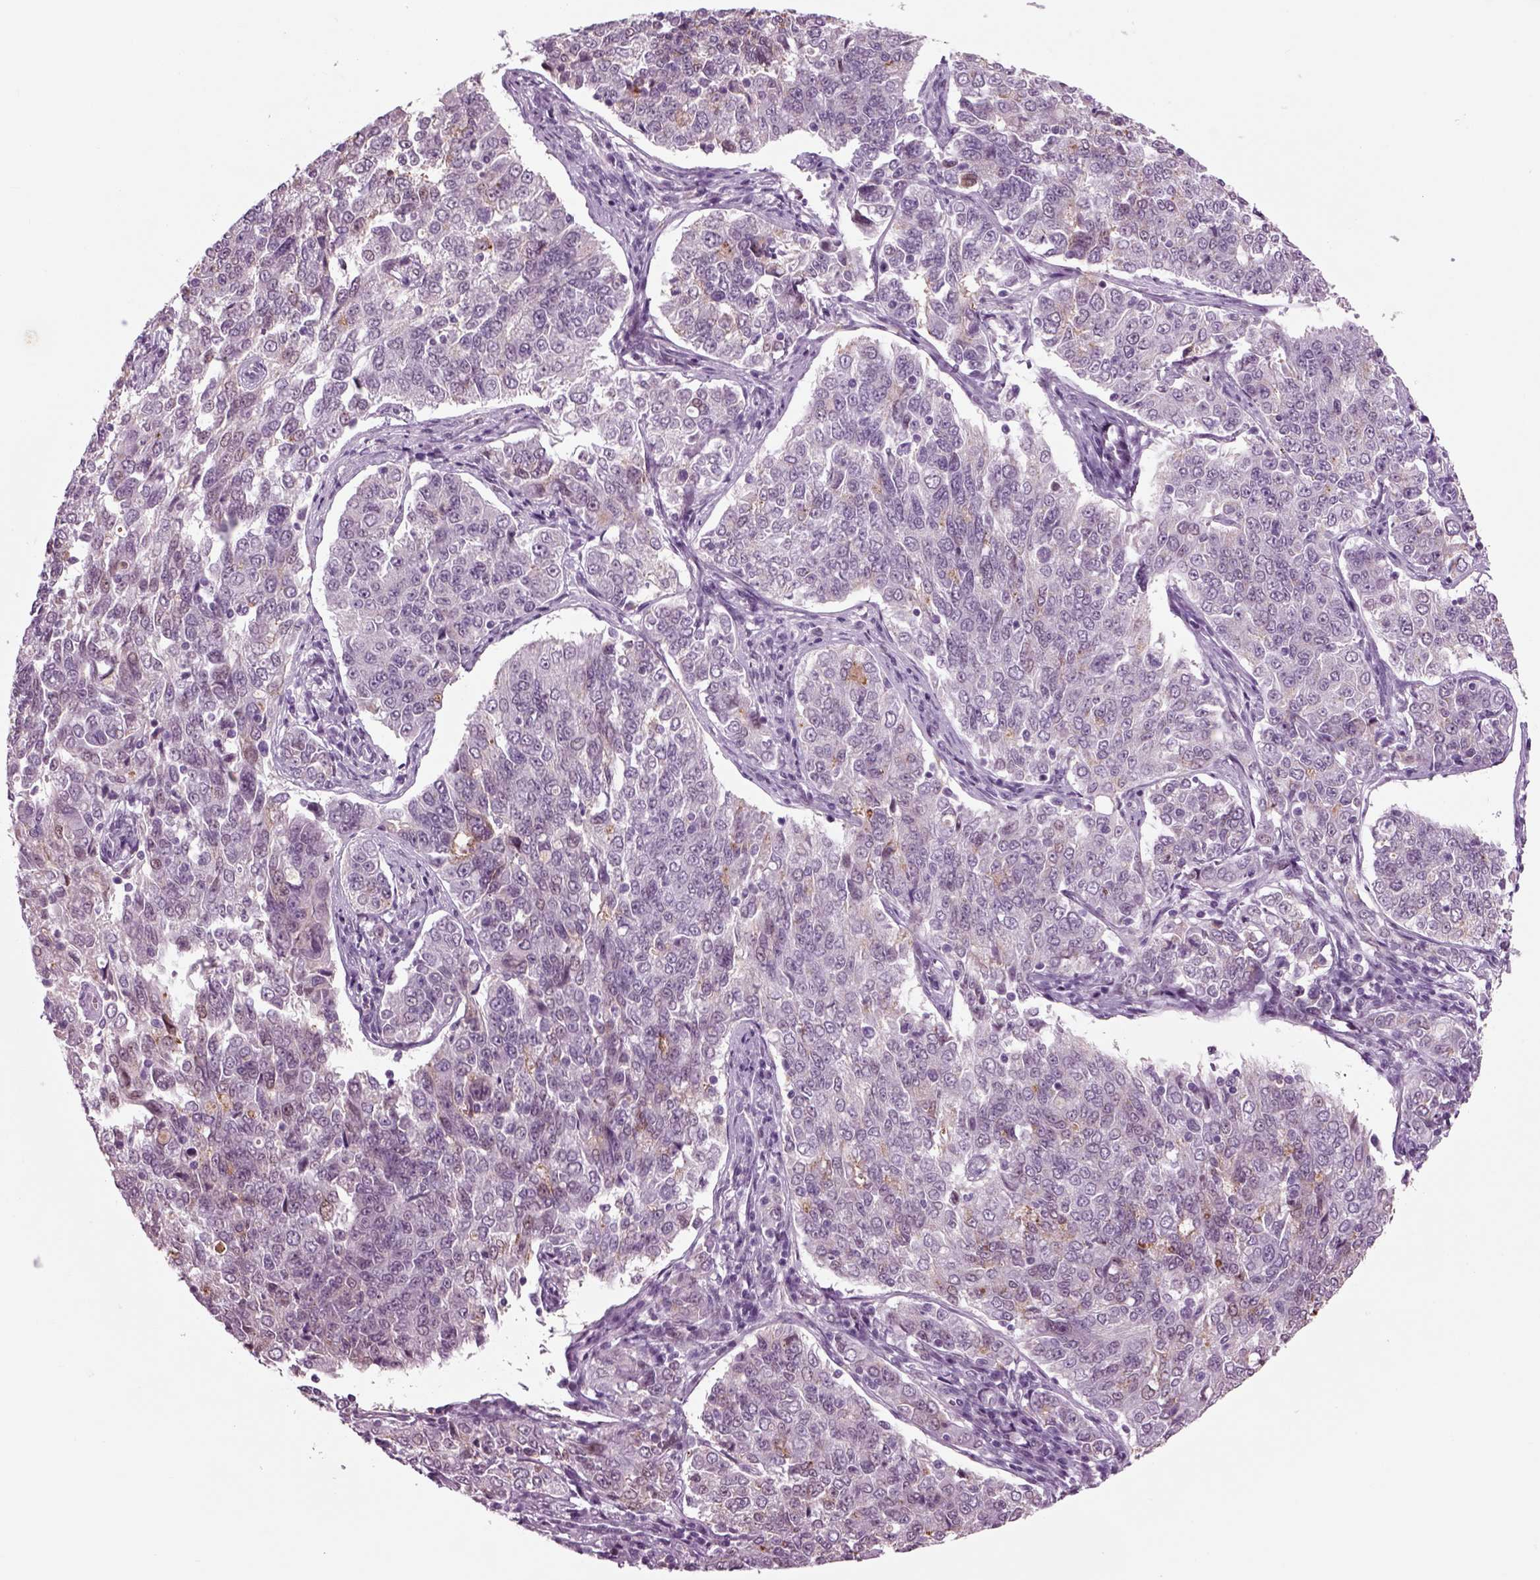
{"staining": {"intensity": "moderate", "quantity": "<25%", "location": "cytoplasmic/membranous"}, "tissue": "endometrial cancer", "cell_type": "Tumor cells", "image_type": "cancer", "snomed": [{"axis": "morphology", "description": "Adenocarcinoma, NOS"}, {"axis": "topography", "description": "Endometrium"}], "caption": "Immunohistochemistry micrograph of neoplastic tissue: human endometrial cancer (adenocarcinoma) stained using IHC reveals low levels of moderate protein expression localized specifically in the cytoplasmic/membranous of tumor cells, appearing as a cytoplasmic/membranous brown color.", "gene": "CHGB", "patient": {"sex": "female", "age": 43}}